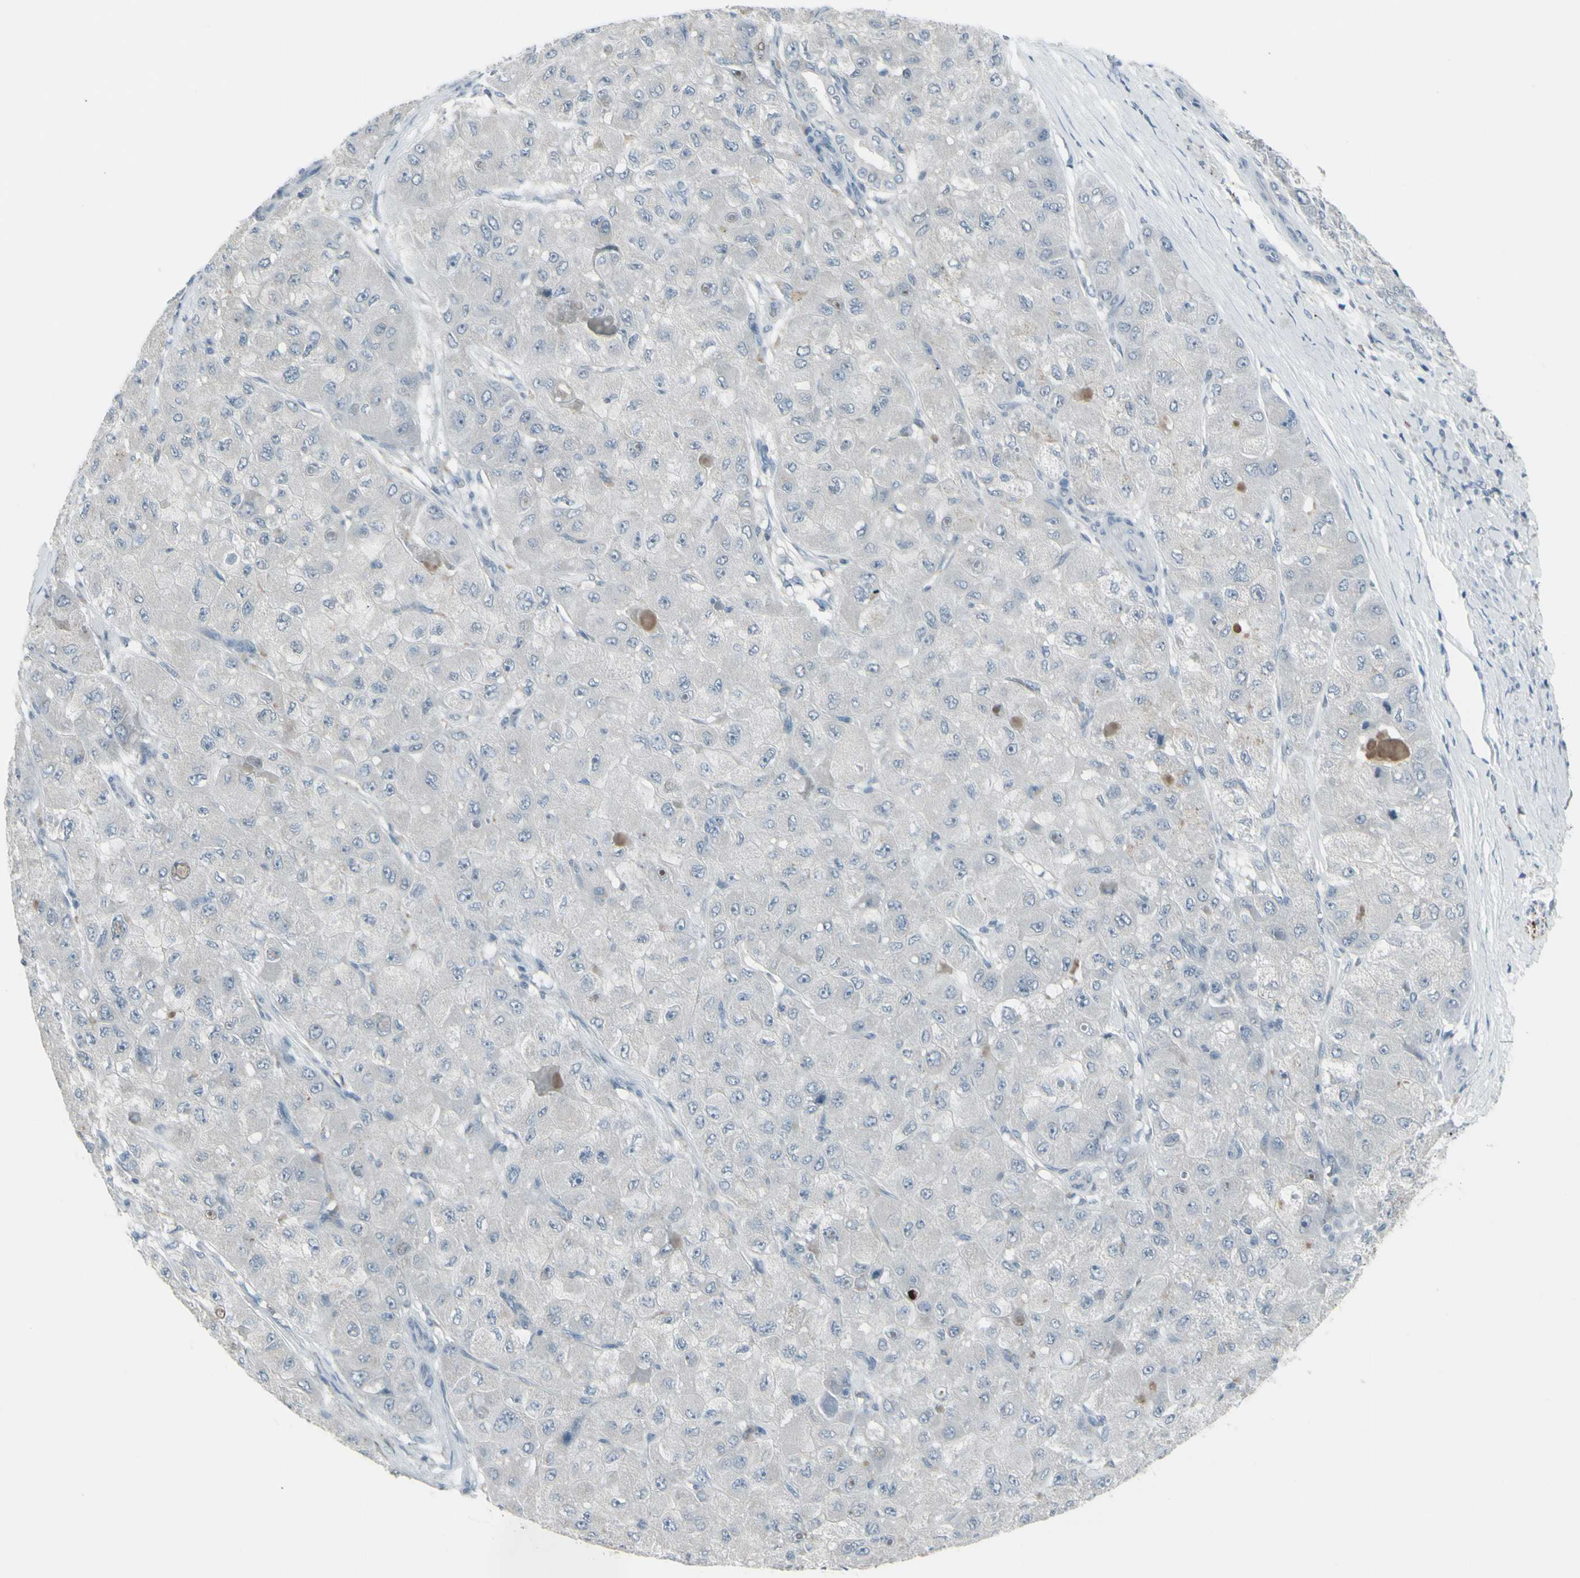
{"staining": {"intensity": "negative", "quantity": "none", "location": "none"}, "tissue": "liver cancer", "cell_type": "Tumor cells", "image_type": "cancer", "snomed": [{"axis": "morphology", "description": "Carcinoma, Hepatocellular, NOS"}, {"axis": "topography", "description": "Liver"}], "caption": "Human liver hepatocellular carcinoma stained for a protein using immunohistochemistry reveals no positivity in tumor cells.", "gene": "RAB3A", "patient": {"sex": "male", "age": 80}}